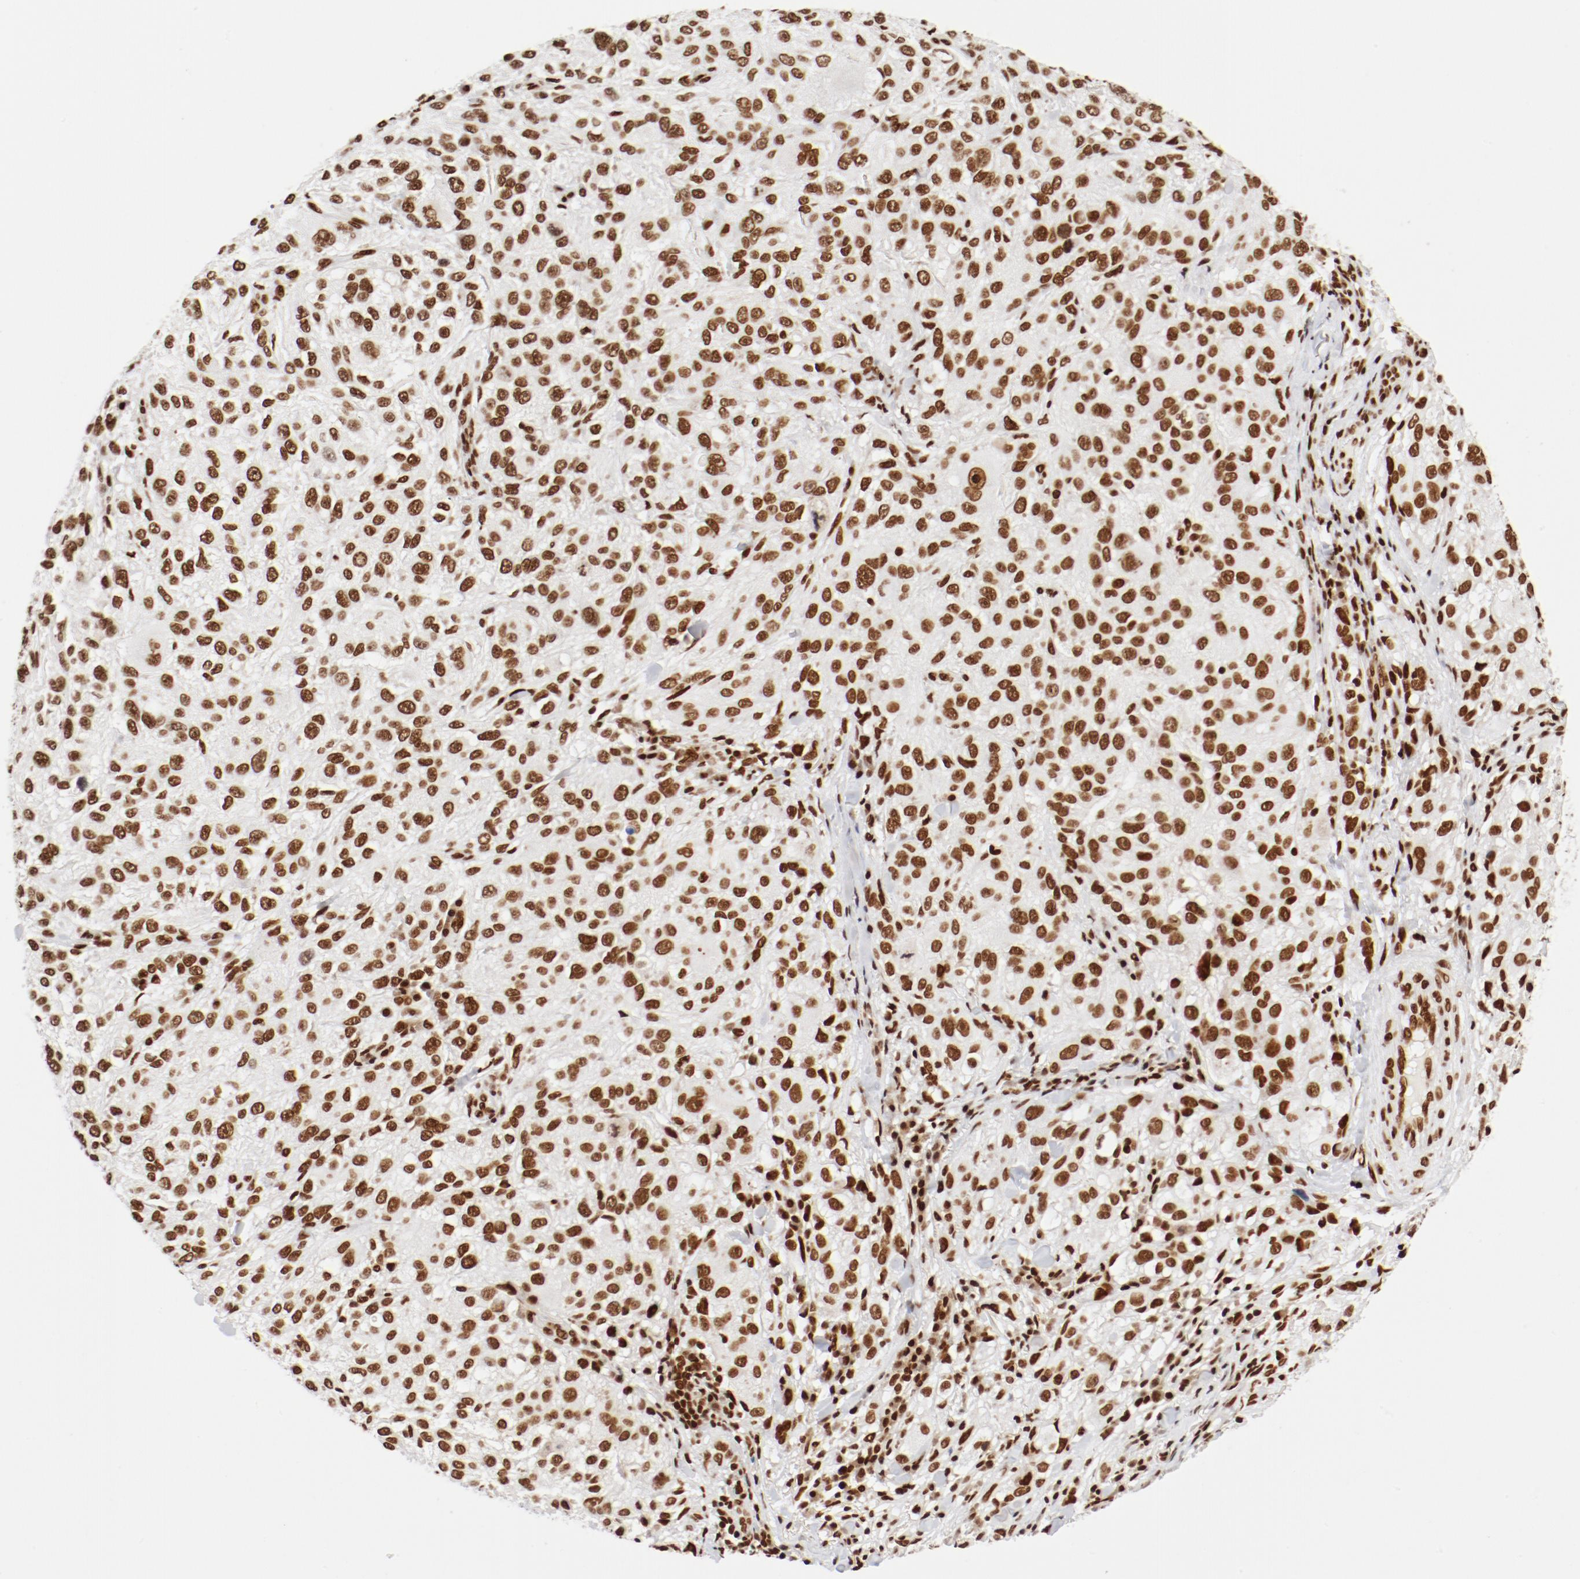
{"staining": {"intensity": "moderate", "quantity": ">75%", "location": "nuclear"}, "tissue": "melanoma", "cell_type": "Tumor cells", "image_type": "cancer", "snomed": [{"axis": "morphology", "description": "Necrosis, NOS"}, {"axis": "morphology", "description": "Malignant melanoma, NOS"}, {"axis": "topography", "description": "Skin"}], "caption": "Moderate nuclear staining for a protein is present in about >75% of tumor cells of melanoma using IHC.", "gene": "CTBP1", "patient": {"sex": "female", "age": 87}}